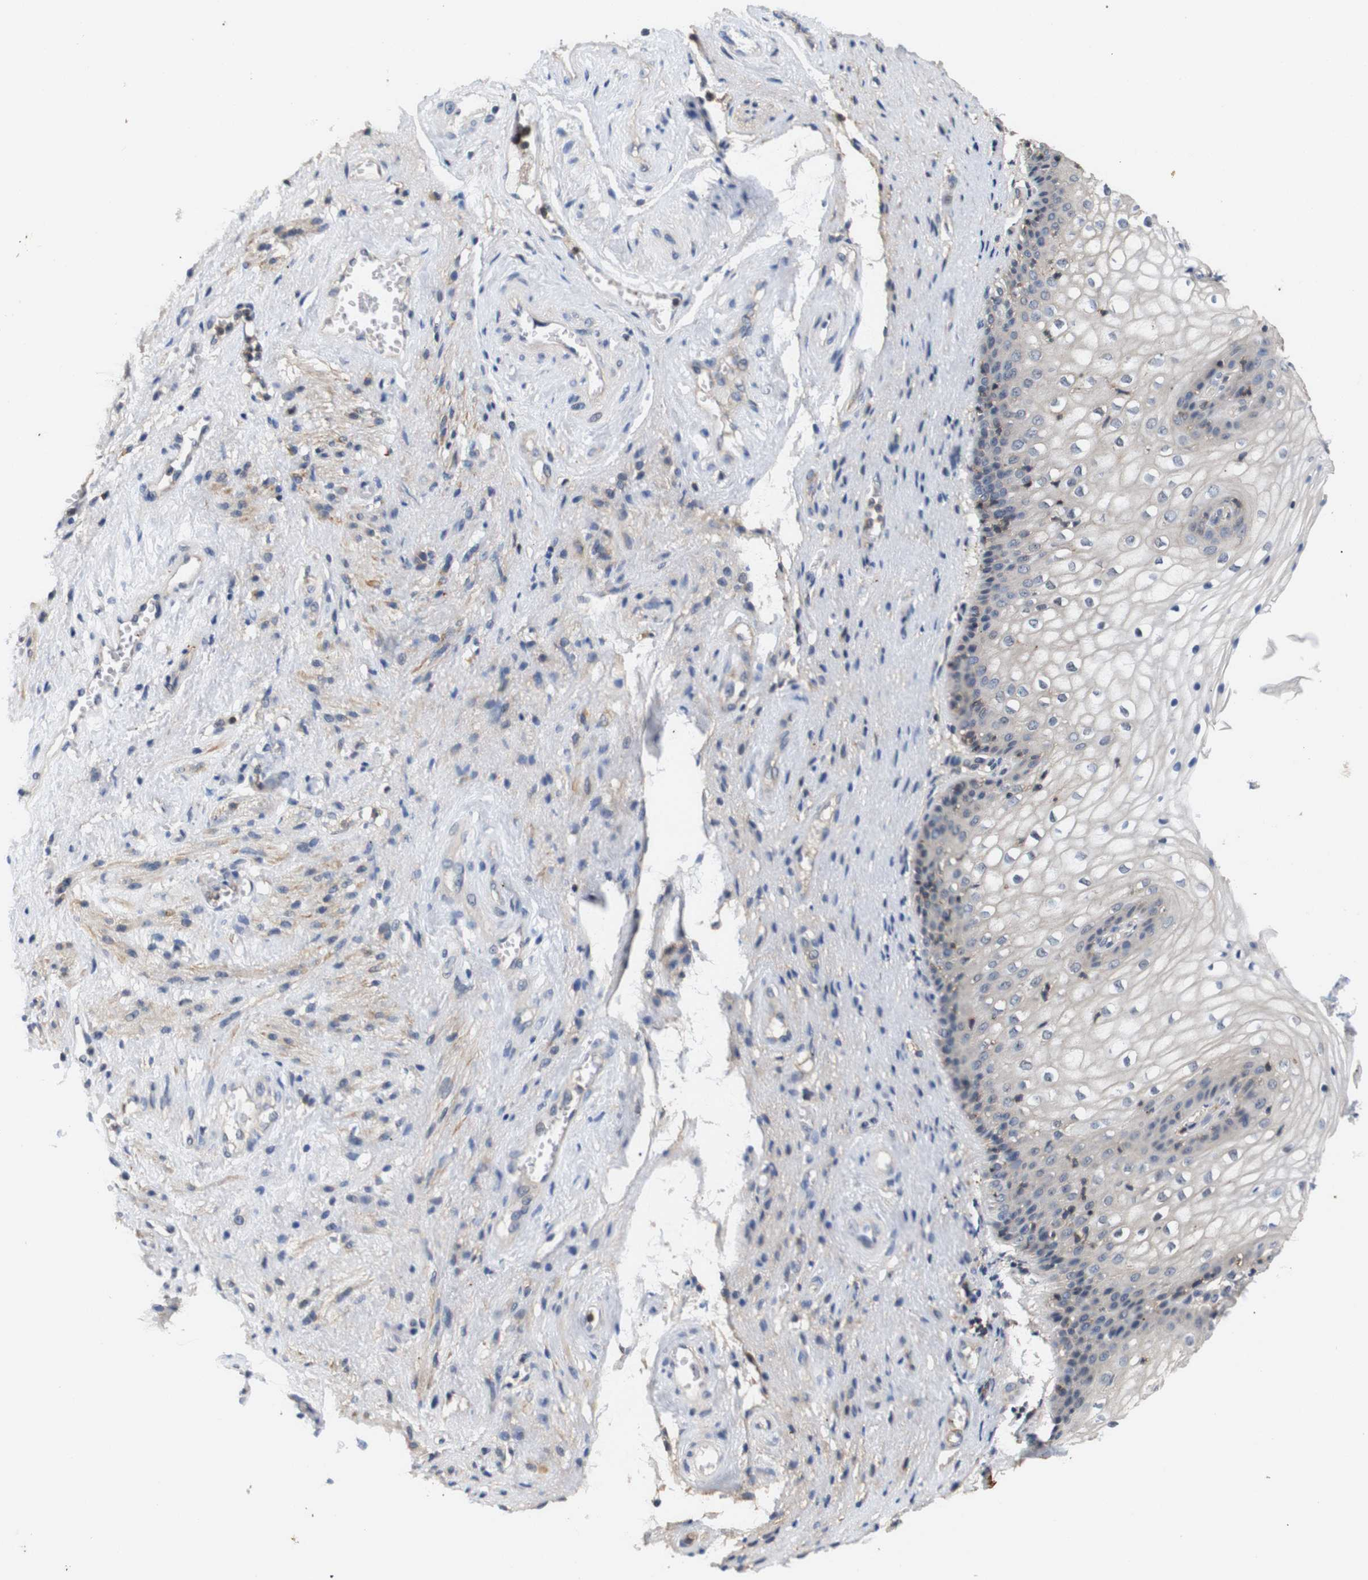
{"staining": {"intensity": "negative", "quantity": "none", "location": "none"}, "tissue": "vagina", "cell_type": "Squamous epithelial cells", "image_type": "normal", "snomed": [{"axis": "morphology", "description": "Normal tissue, NOS"}, {"axis": "topography", "description": "Vagina"}], "caption": "The micrograph shows no significant positivity in squamous epithelial cells of vagina. (DAB (3,3'-diaminobenzidine) IHC, high magnification).", "gene": "BRWD3", "patient": {"sex": "female", "age": 34}}